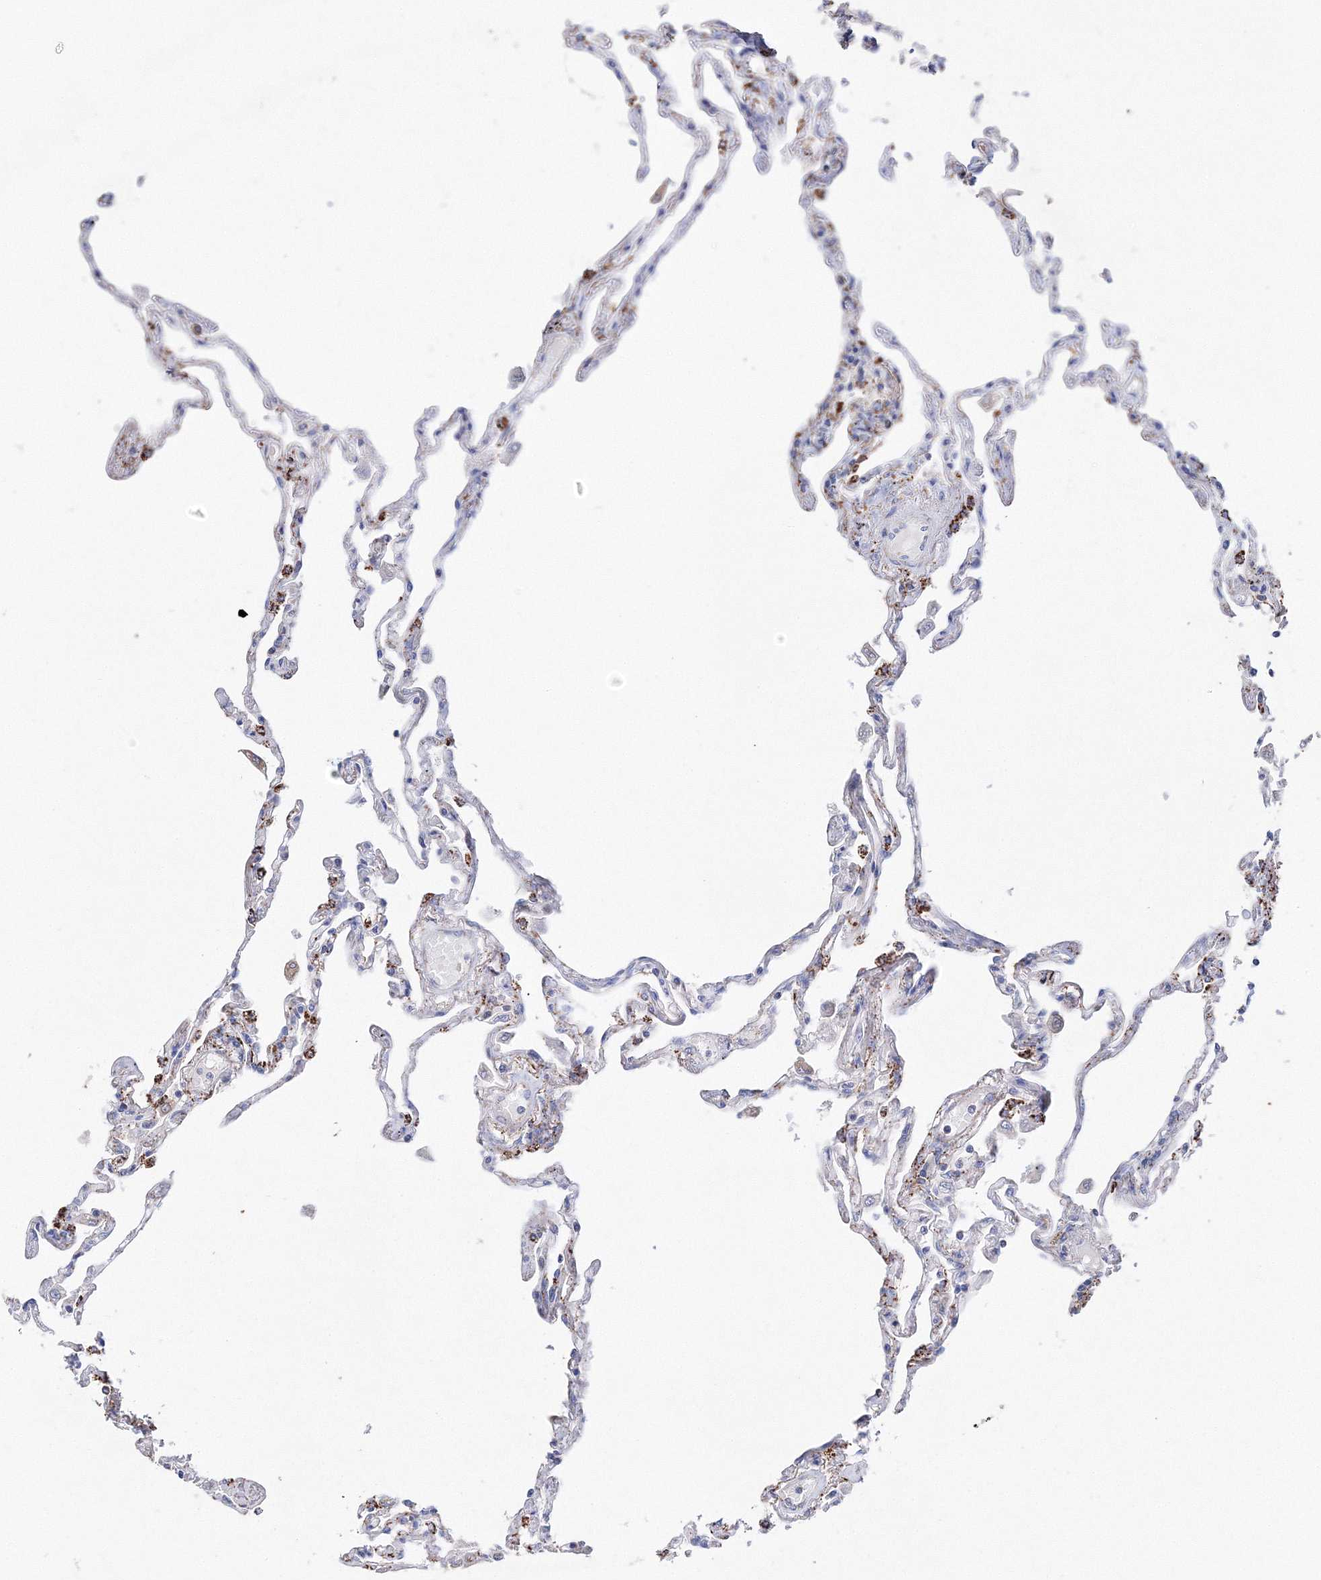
{"staining": {"intensity": "negative", "quantity": "none", "location": "none"}, "tissue": "lung", "cell_type": "Alveolar cells", "image_type": "normal", "snomed": [{"axis": "morphology", "description": "Normal tissue, NOS"}, {"axis": "topography", "description": "Lung"}], "caption": "Human lung stained for a protein using immunohistochemistry (IHC) demonstrates no positivity in alveolar cells.", "gene": "MERTK", "patient": {"sex": "female", "age": 67}}